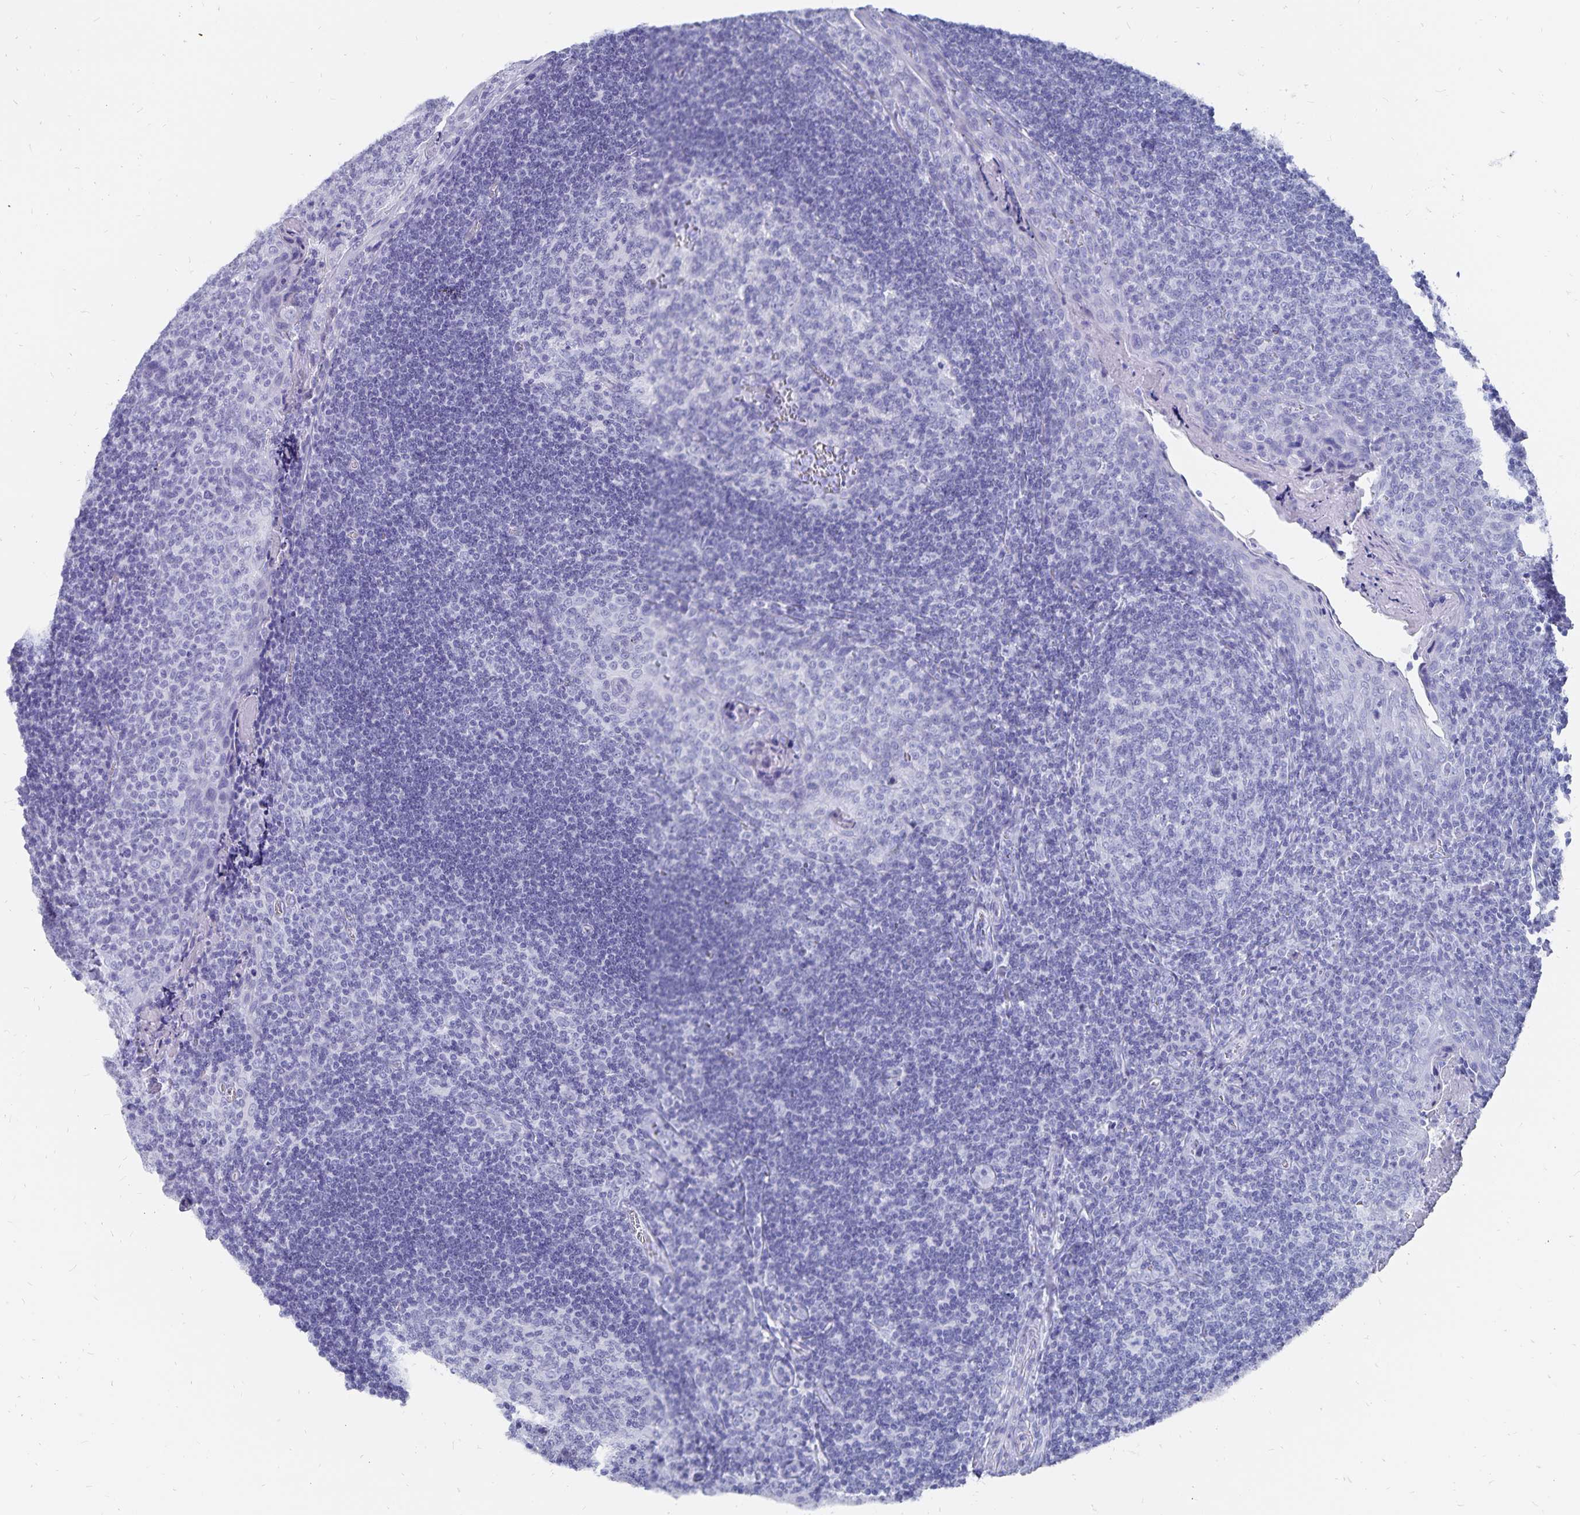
{"staining": {"intensity": "negative", "quantity": "none", "location": "none"}, "tissue": "tonsil", "cell_type": "Germinal center cells", "image_type": "normal", "snomed": [{"axis": "morphology", "description": "Normal tissue, NOS"}, {"axis": "morphology", "description": "Inflammation, NOS"}, {"axis": "topography", "description": "Tonsil"}], "caption": "DAB immunohistochemical staining of normal human tonsil reveals no significant expression in germinal center cells.", "gene": "ADH1A", "patient": {"sex": "female", "age": 31}}